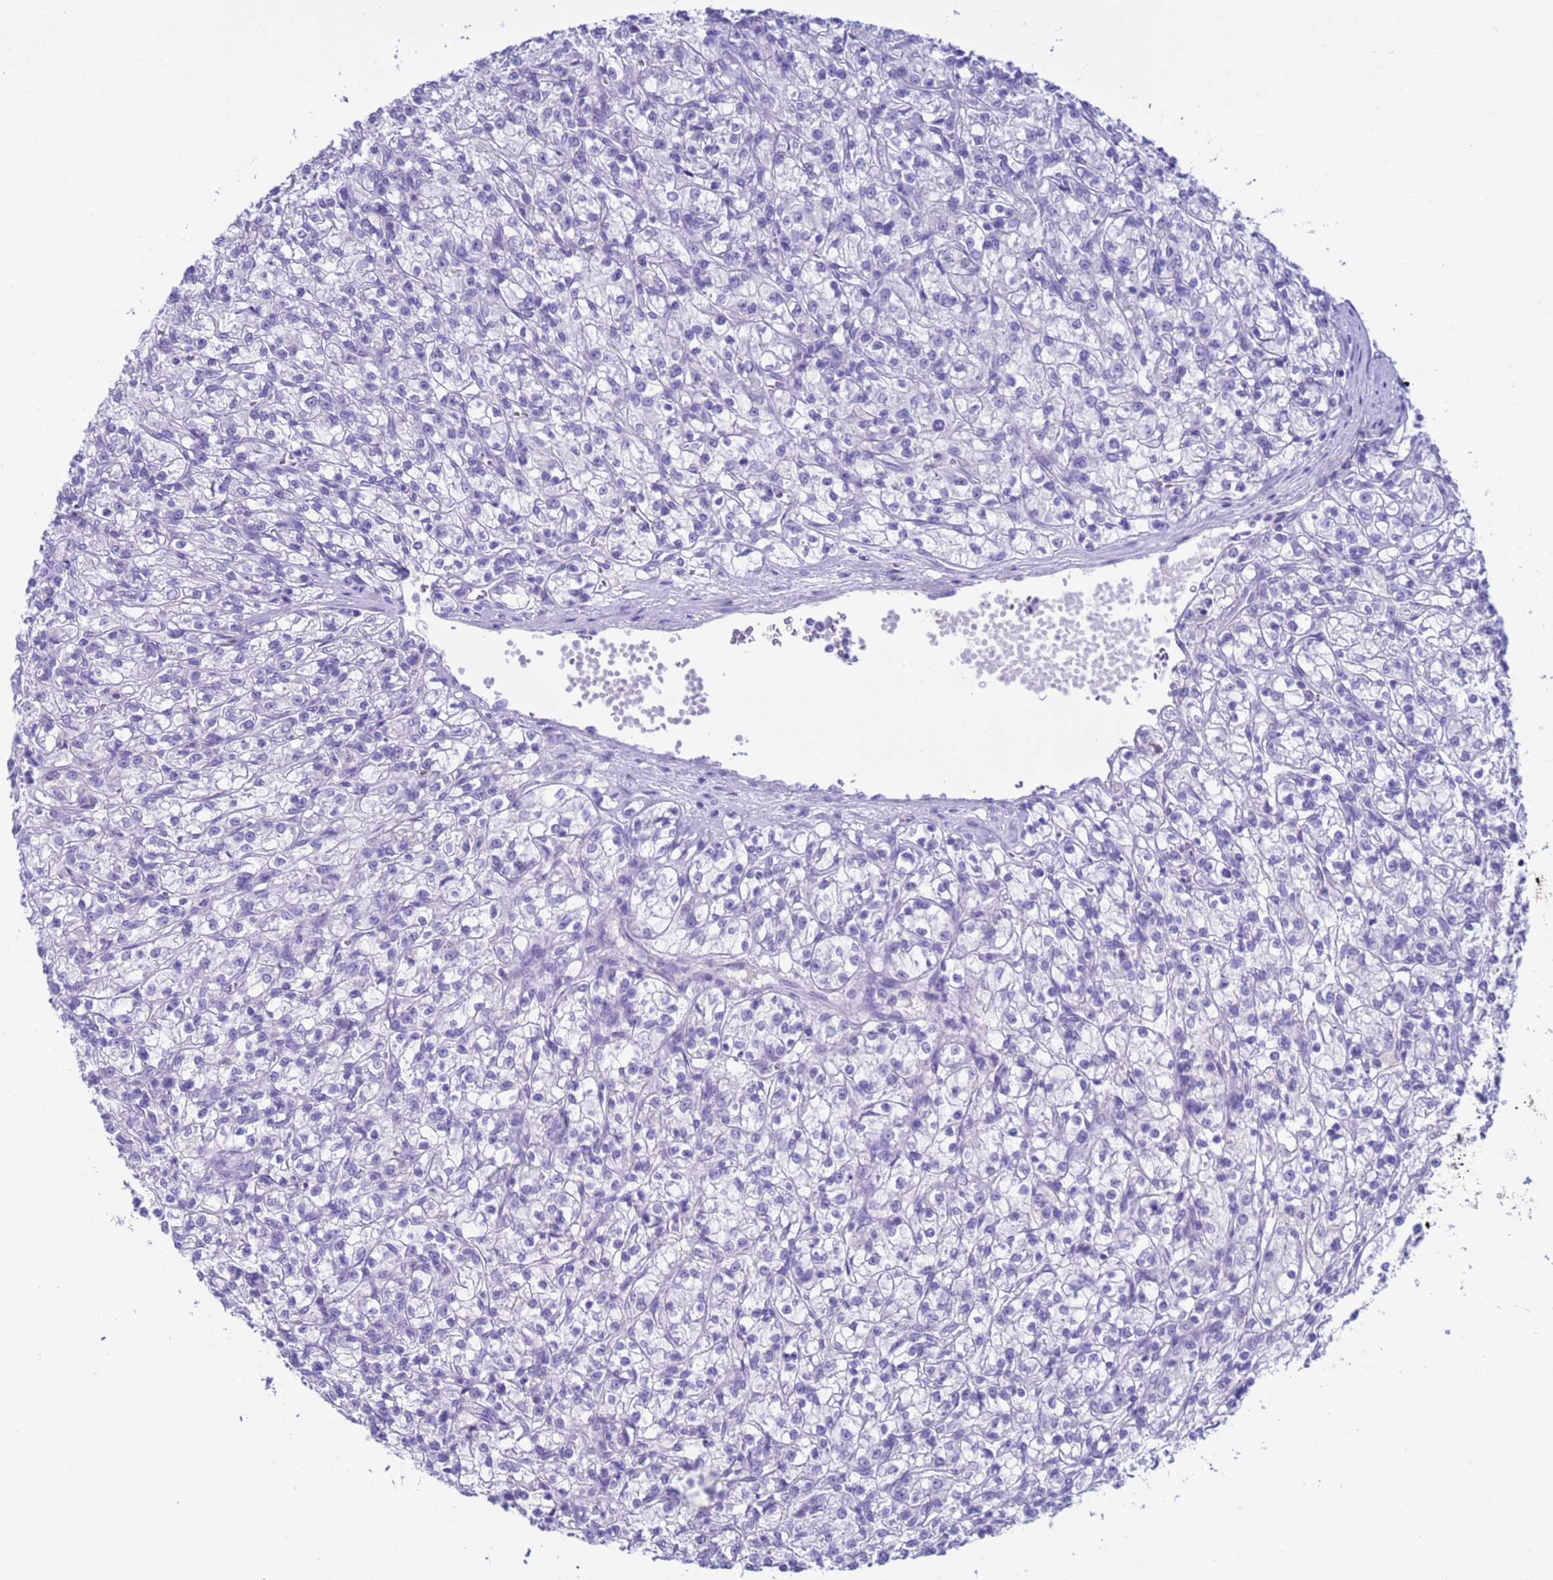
{"staining": {"intensity": "negative", "quantity": "none", "location": "none"}, "tissue": "renal cancer", "cell_type": "Tumor cells", "image_type": "cancer", "snomed": [{"axis": "morphology", "description": "Adenocarcinoma, NOS"}, {"axis": "topography", "description": "Kidney"}], "caption": "A high-resolution histopathology image shows IHC staining of adenocarcinoma (renal), which shows no significant expression in tumor cells. (Brightfield microscopy of DAB immunohistochemistry at high magnification).", "gene": "CKM", "patient": {"sex": "female", "age": 59}}